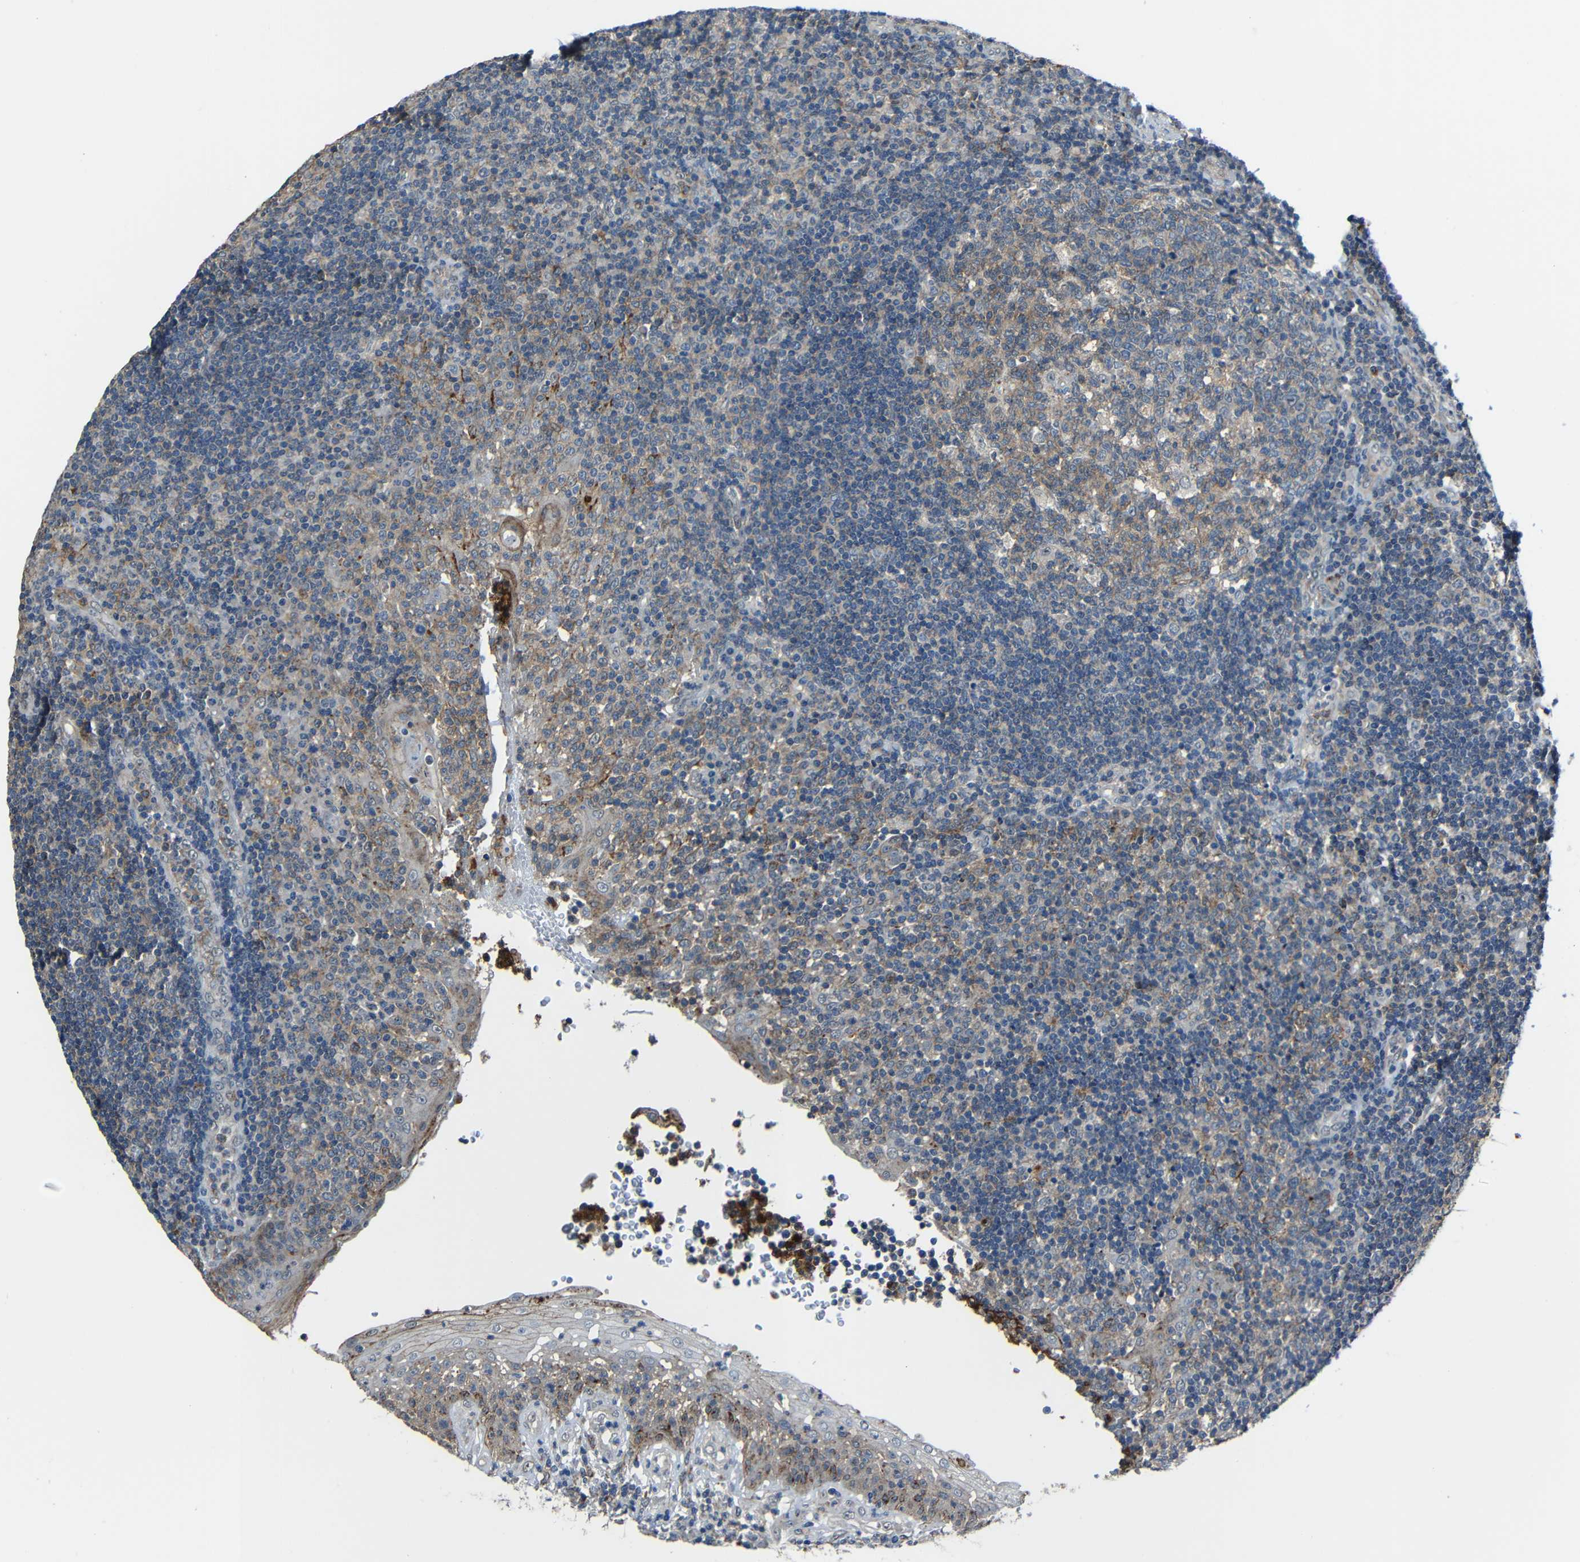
{"staining": {"intensity": "weak", "quantity": "25%-75%", "location": "cytoplasmic/membranous"}, "tissue": "tonsil", "cell_type": "Germinal center cells", "image_type": "normal", "snomed": [{"axis": "morphology", "description": "Normal tissue, NOS"}, {"axis": "topography", "description": "Tonsil"}], "caption": "A micrograph of tonsil stained for a protein reveals weak cytoplasmic/membranous brown staining in germinal center cells. (DAB (3,3'-diaminobenzidine) IHC, brown staining for protein, blue staining for nuclei).", "gene": "DNAJC5", "patient": {"sex": "female", "age": 40}}